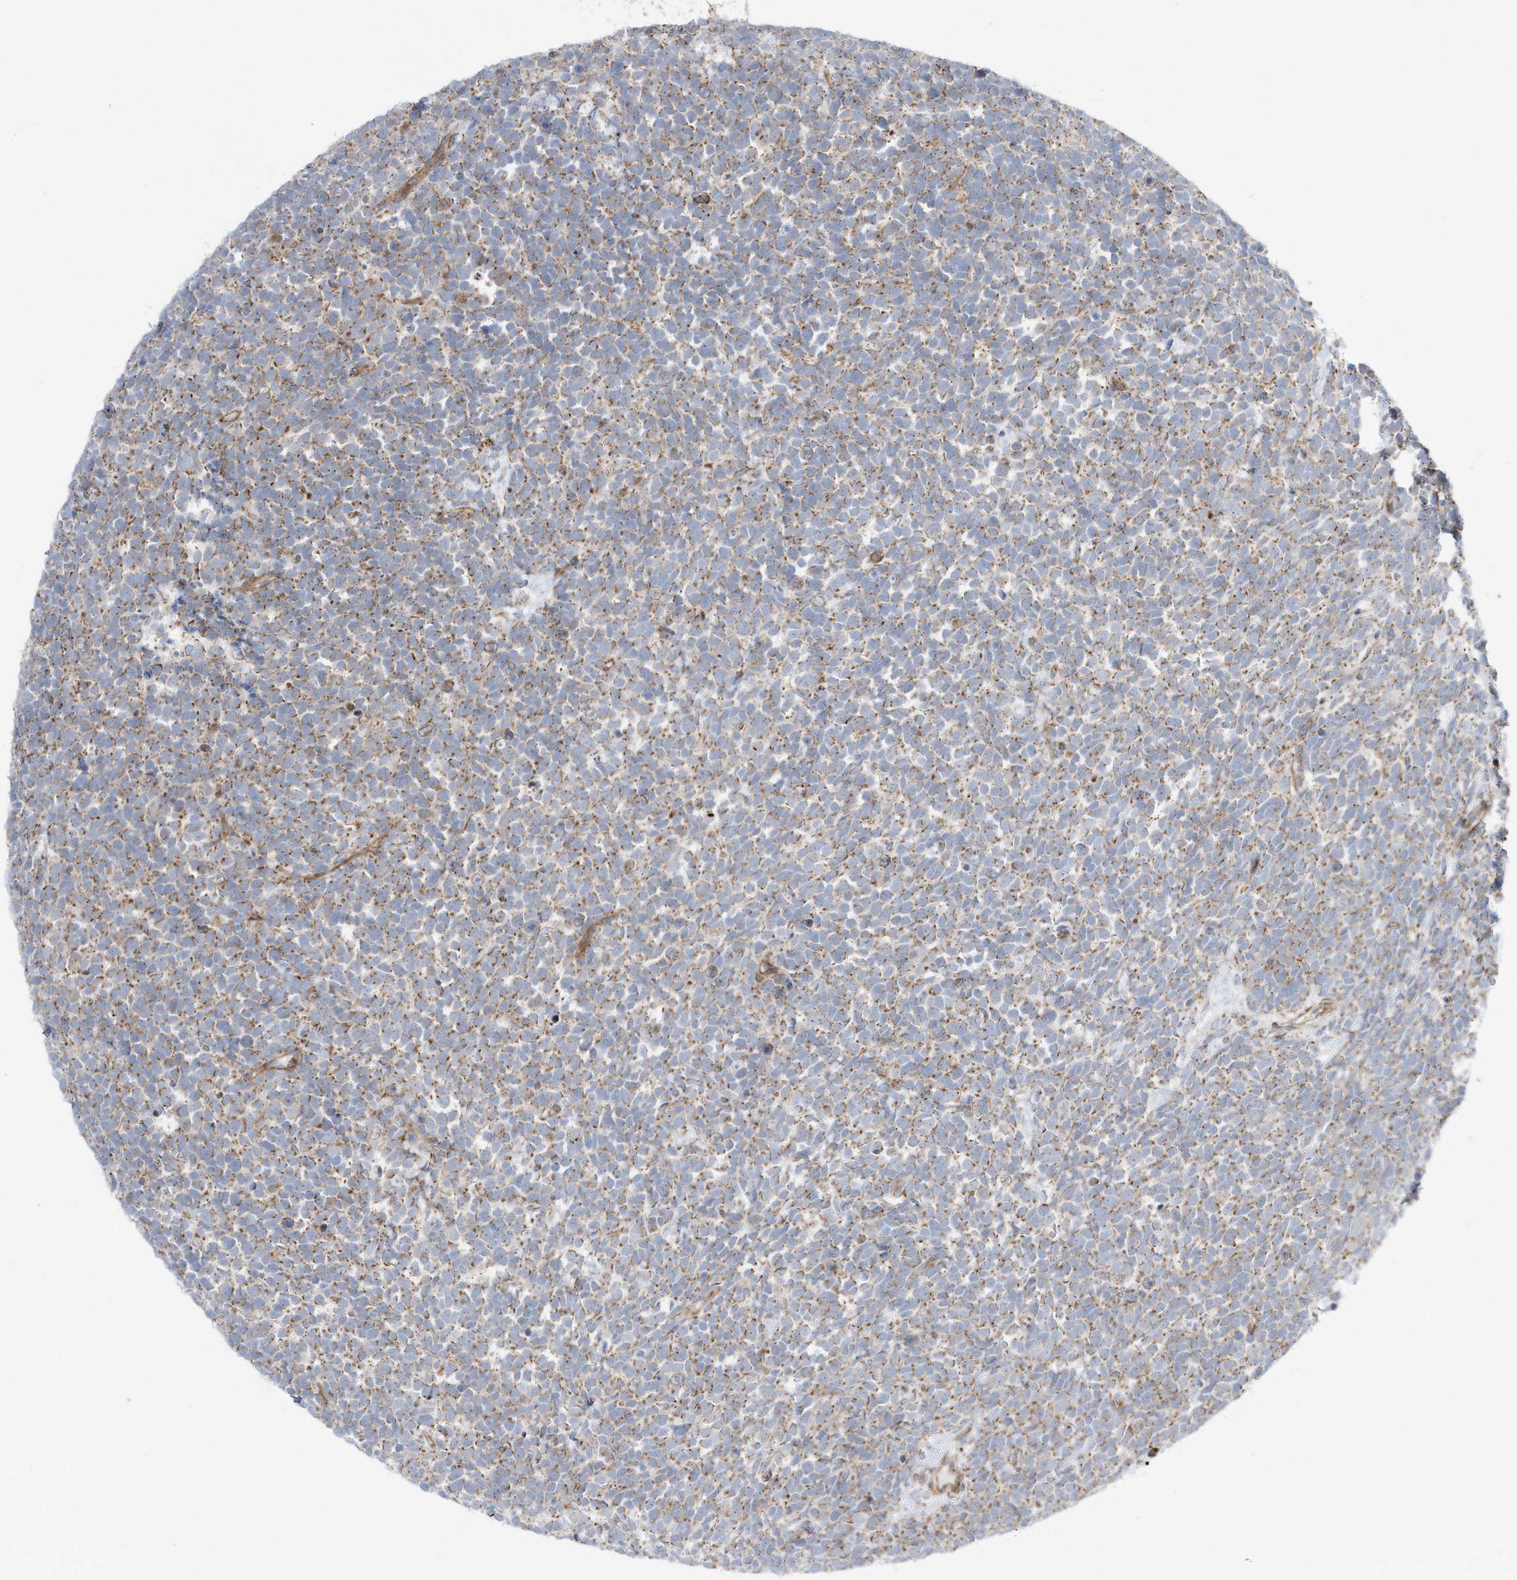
{"staining": {"intensity": "moderate", "quantity": ">75%", "location": "cytoplasmic/membranous"}, "tissue": "urothelial cancer", "cell_type": "Tumor cells", "image_type": "cancer", "snomed": [{"axis": "morphology", "description": "Urothelial carcinoma, High grade"}, {"axis": "topography", "description": "Urinary bladder"}], "caption": "Human urothelial cancer stained for a protein (brown) demonstrates moderate cytoplasmic/membranous positive positivity in approximately >75% of tumor cells.", "gene": "OPA1", "patient": {"sex": "female", "age": 82}}